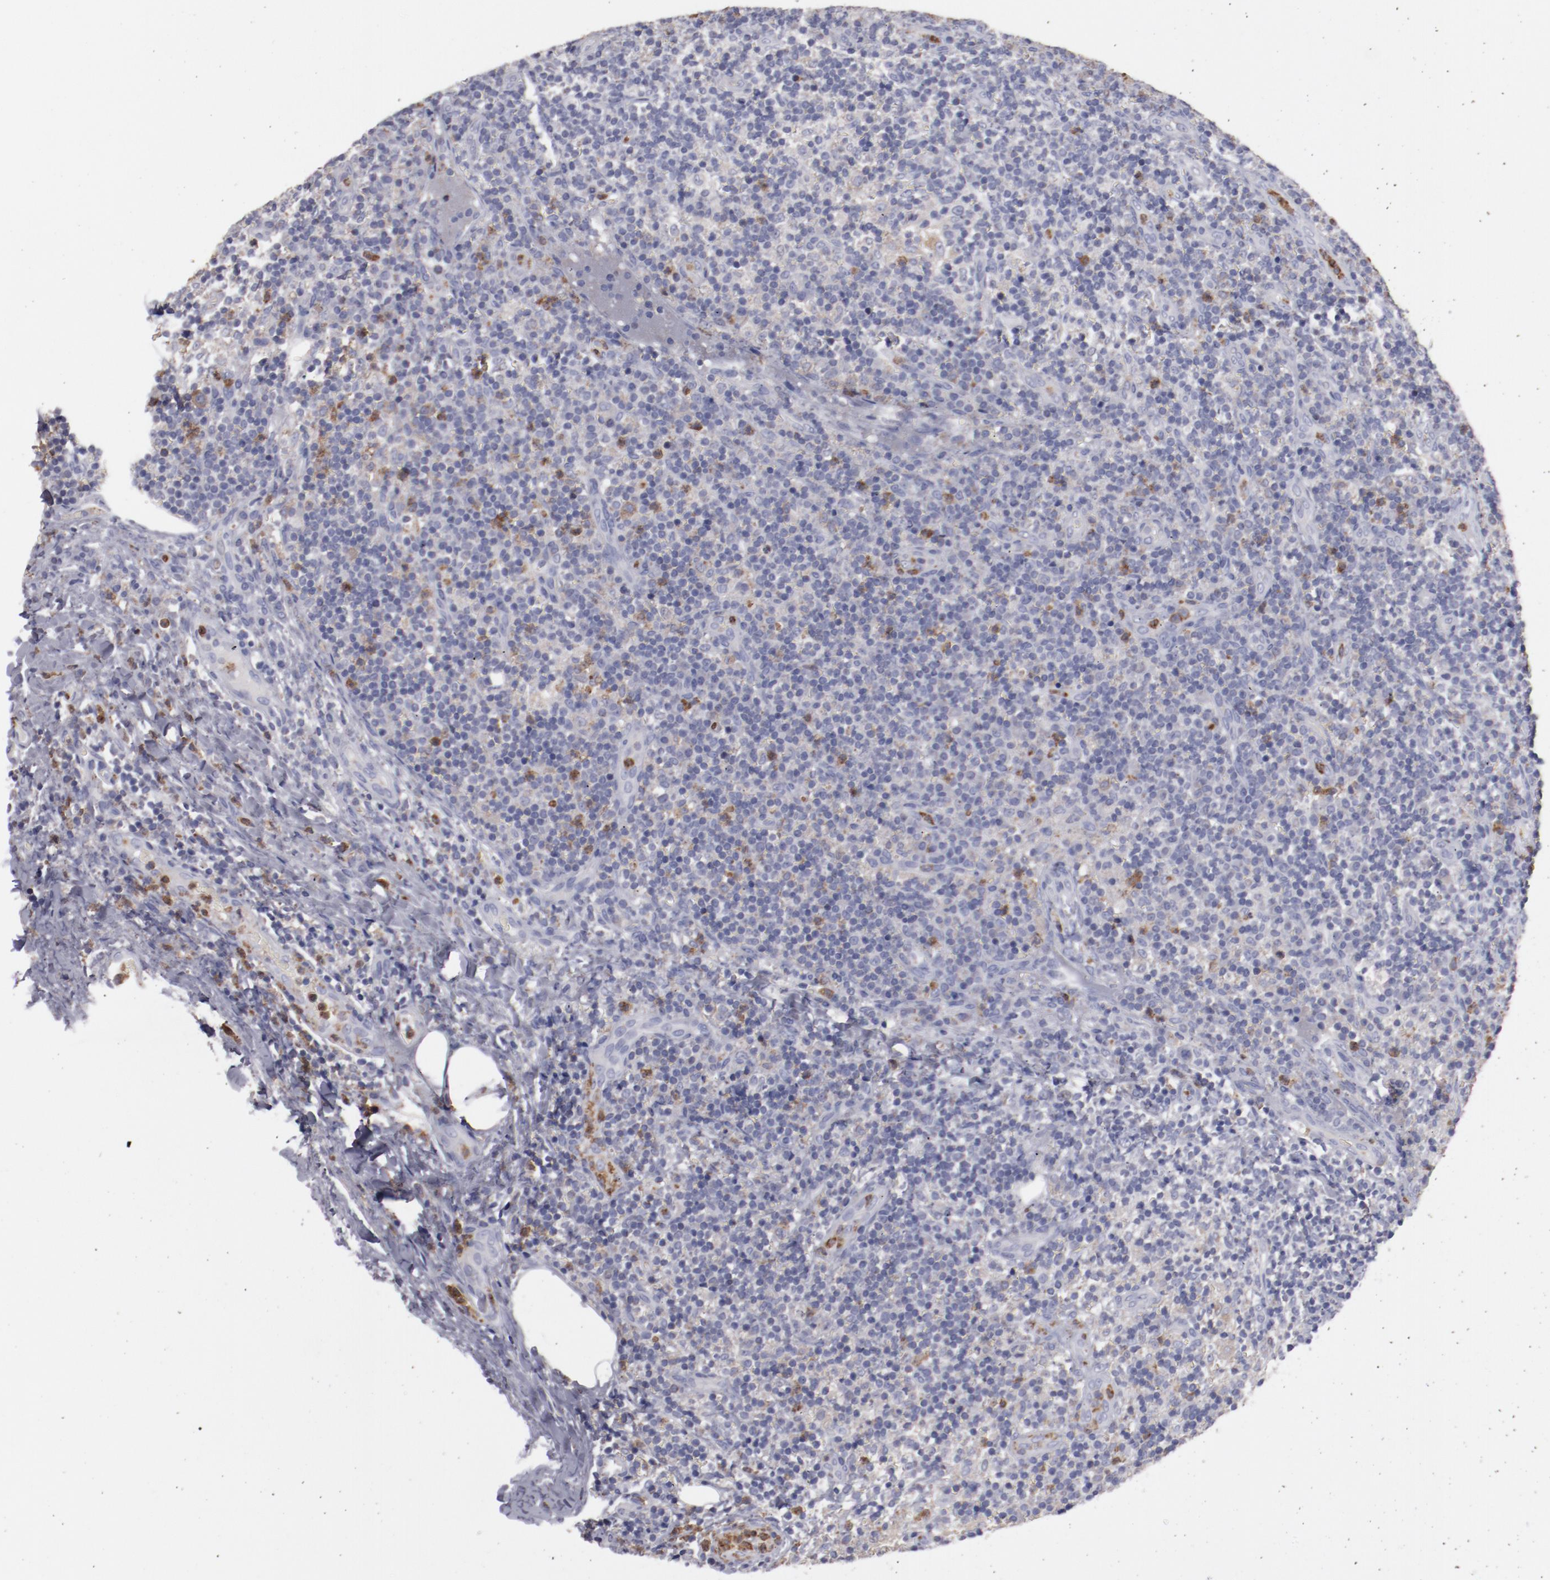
{"staining": {"intensity": "weak", "quantity": "25%-75%", "location": "cytoplasmic/membranous"}, "tissue": "lymph node", "cell_type": "Germinal center cells", "image_type": "normal", "snomed": [{"axis": "morphology", "description": "Normal tissue, NOS"}, {"axis": "morphology", "description": "Inflammation, NOS"}, {"axis": "topography", "description": "Lymph node"}], "caption": "Brown immunohistochemical staining in normal human lymph node reveals weak cytoplasmic/membranous staining in approximately 25%-75% of germinal center cells. (DAB = brown stain, brightfield microscopy at high magnification).", "gene": "FGR", "patient": {"sex": "male", "age": 46}}